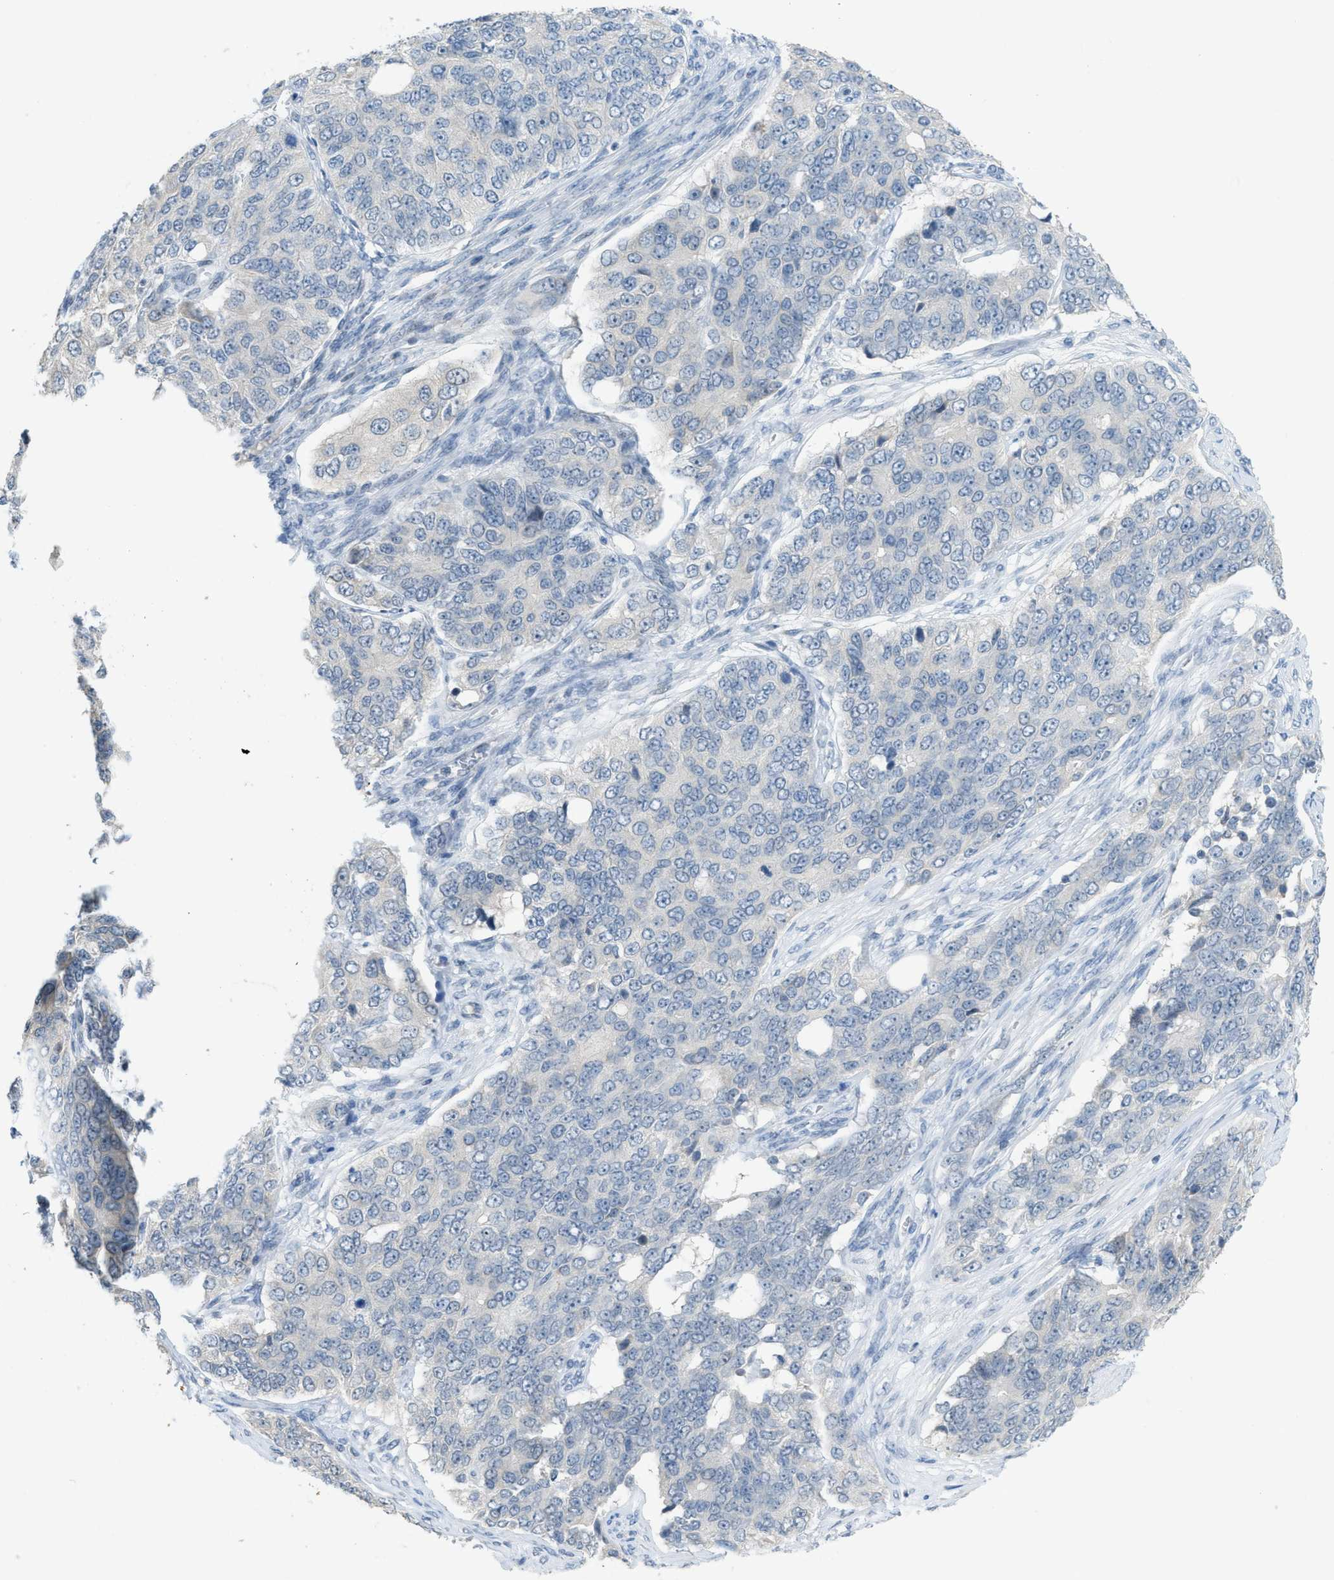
{"staining": {"intensity": "negative", "quantity": "none", "location": "none"}, "tissue": "ovarian cancer", "cell_type": "Tumor cells", "image_type": "cancer", "snomed": [{"axis": "morphology", "description": "Carcinoma, endometroid"}, {"axis": "topography", "description": "Ovary"}], "caption": "Image shows no significant protein staining in tumor cells of ovarian cancer.", "gene": "TXNDC2", "patient": {"sex": "female", "age": 51}}